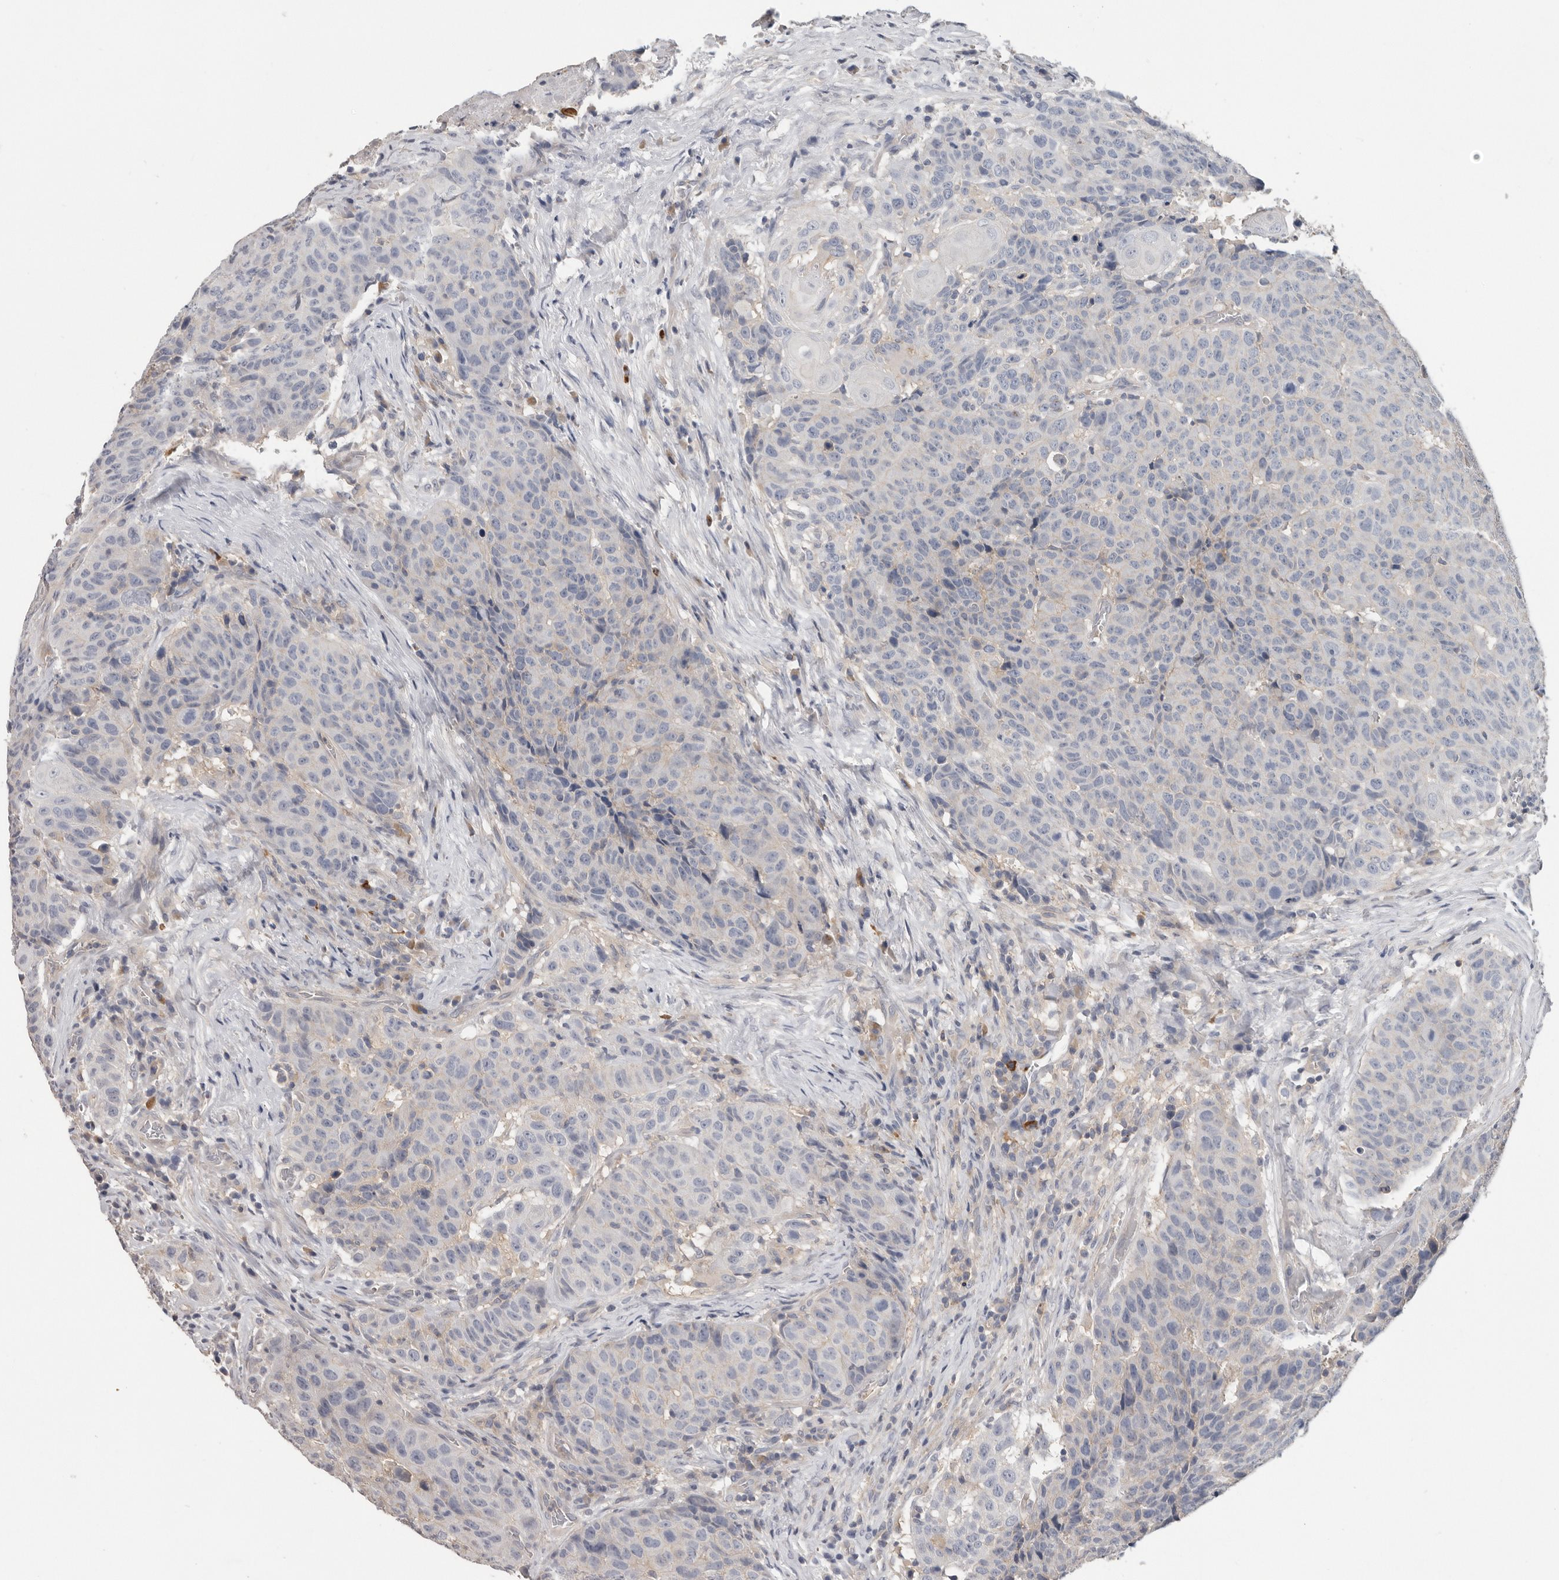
{"staining": {"intensity": "negative", "quantity": "none", "location": "none"}, "tissue": "head and neck cancer", "cell_type": "Tumor cells", "image_type": "cancer", "snomed": [{"axis": "morphology", "description": "Squamous cell carcinoma, NOS"}, {"axis": "topography", "description": "Head-Neck"}], "caption": "Image shows no protein positivity in tumor cells of head and neck cancer tissue.", "gene": "WDTC1", "patient": {"sex": "male", "age": 66}}